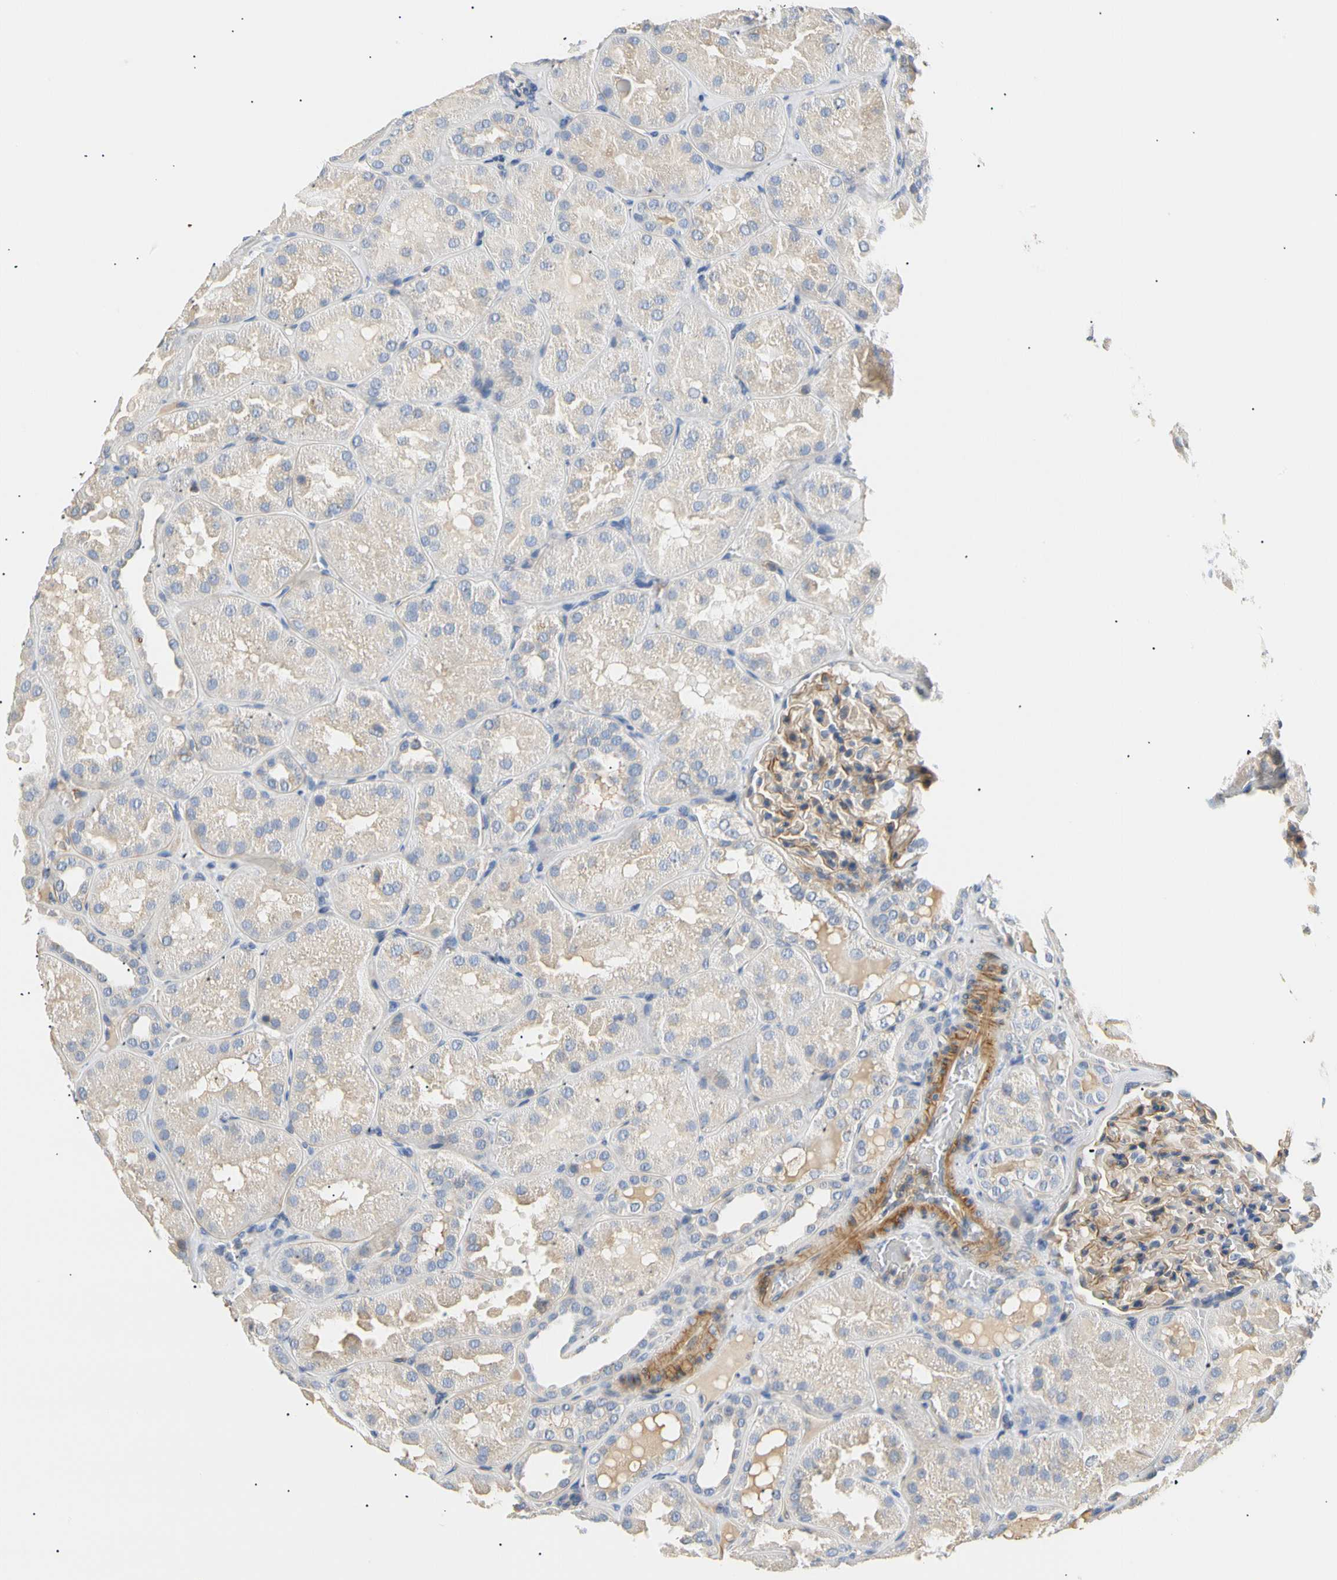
{"staining": {"intensity": "moderate", "quantity": ">75%", "location": "cytoplasmic/membranous"}, "tissue": "kidney", "cell_type": "Cells in glomeruli", "image_type": "normal", "snomed": [{"axis": "morphology", "description": "Normal tissue, NOS"}, {"axis": "topography", "description": "Kidney"}], "caption": "This micrograph displays benign kidney stained with immunohistochemistry to label a protein in brown. The cytoplasmic/membranous of cells in glomeruli show moderate positivity for the protein. Nuclei are counter-stained blue.", "gene": "TNFRSF18", "patient": {"sex": "male", "age": 28}}